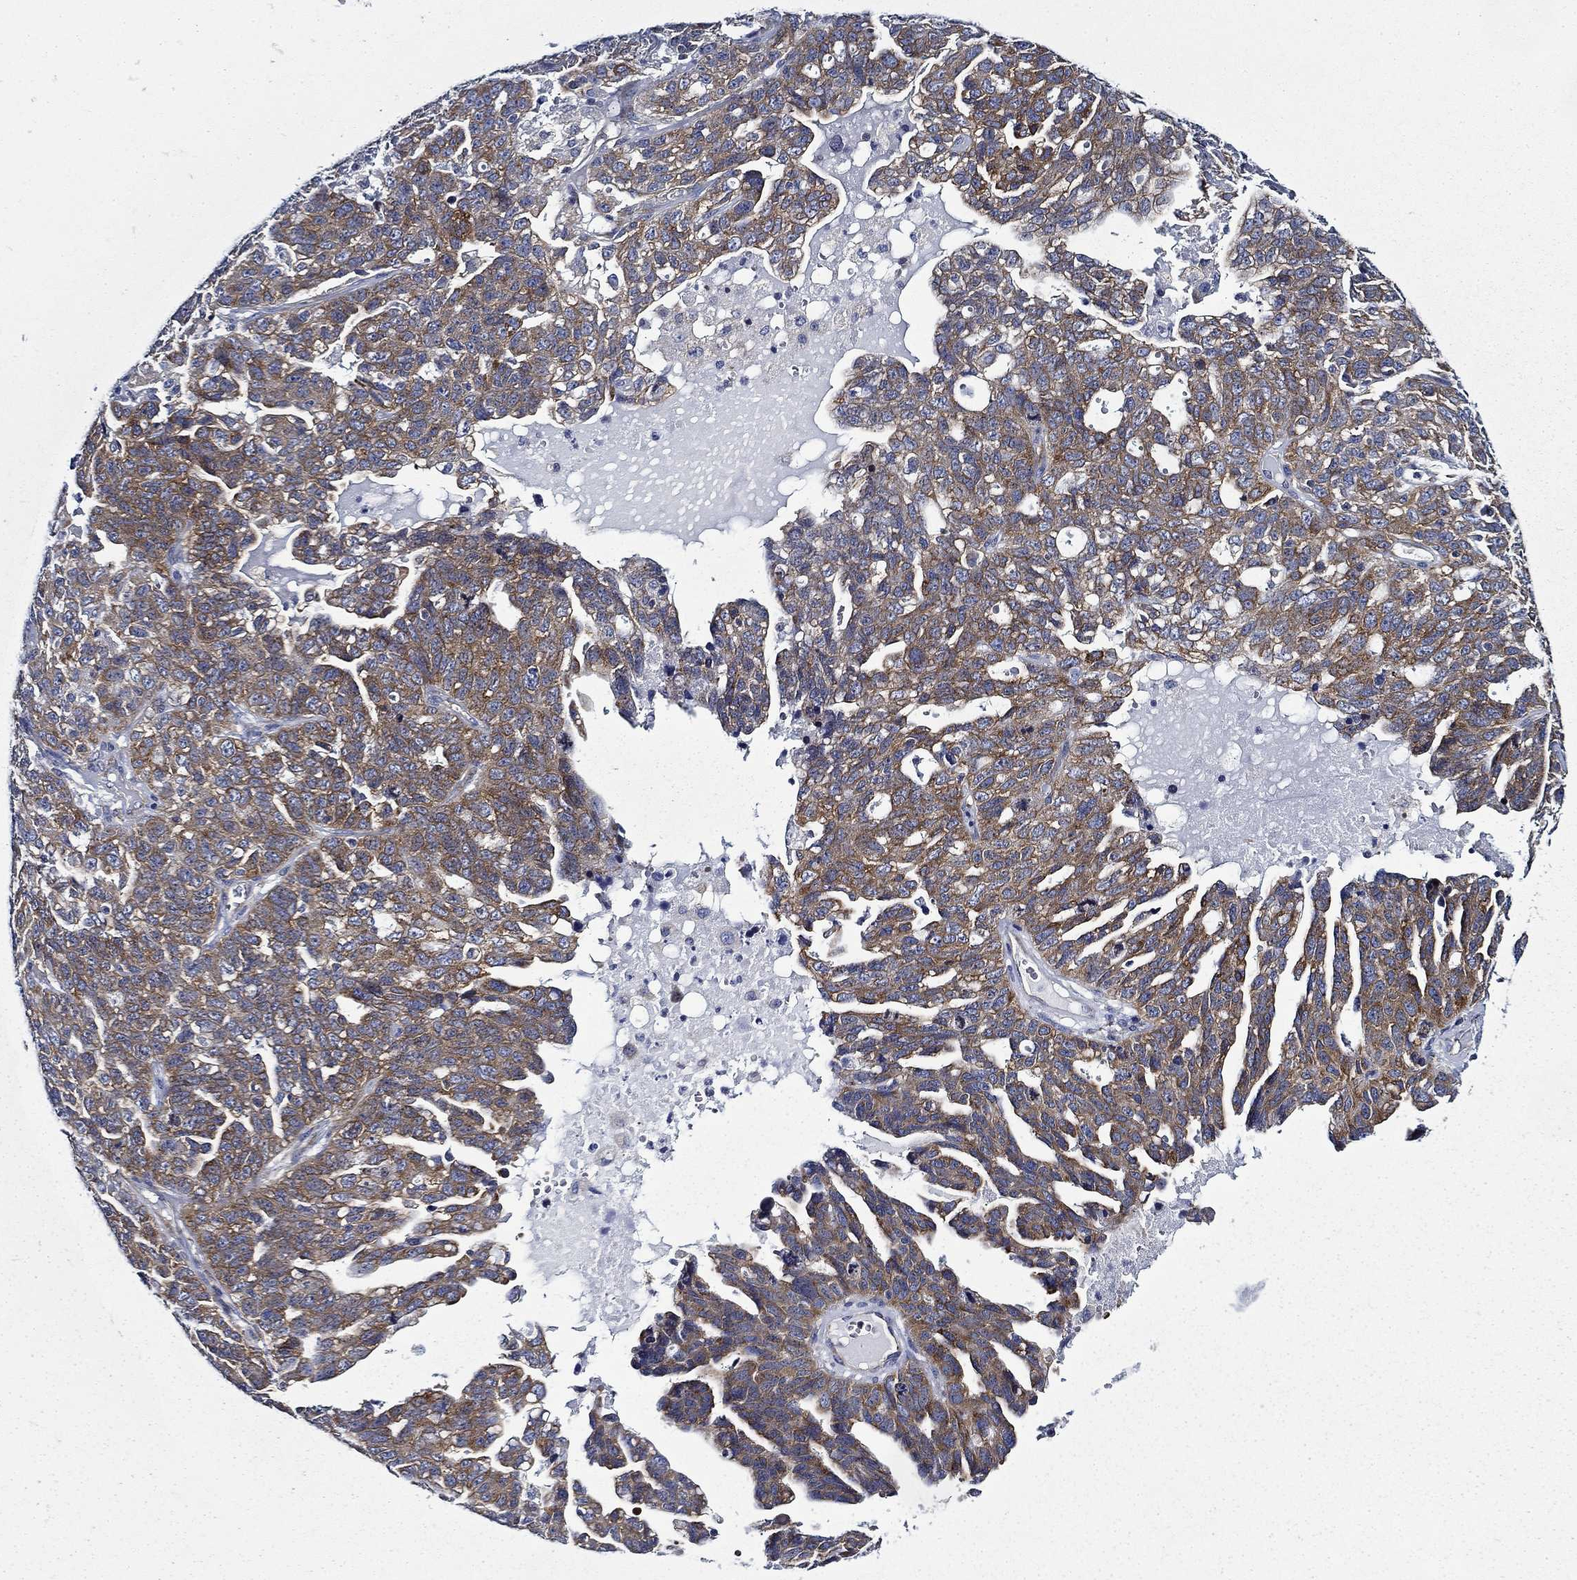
{"staining": {"intensity": "moderate", "quantity": ">75%", "location": "cytoplasmic/membranous"}, "tissue": "ovarian cancer", "cell_type": "Tumor cells", "image_type": "cancer", "snomed": [{"axis": "morphology", "description": "Cystadenocarcinoma, serous, NOS"}, {"axis": "topography", "description": "Ovary"}], "caption": "Immunohistochemical staining of human ovarian serous cystadenocarcinoma shows medium levels of moderate cytoplasmic/membranous positivity in about >75% of tumor cells.", "gene": "FXR1", "patient": {"sex": "female", "age": 71}}